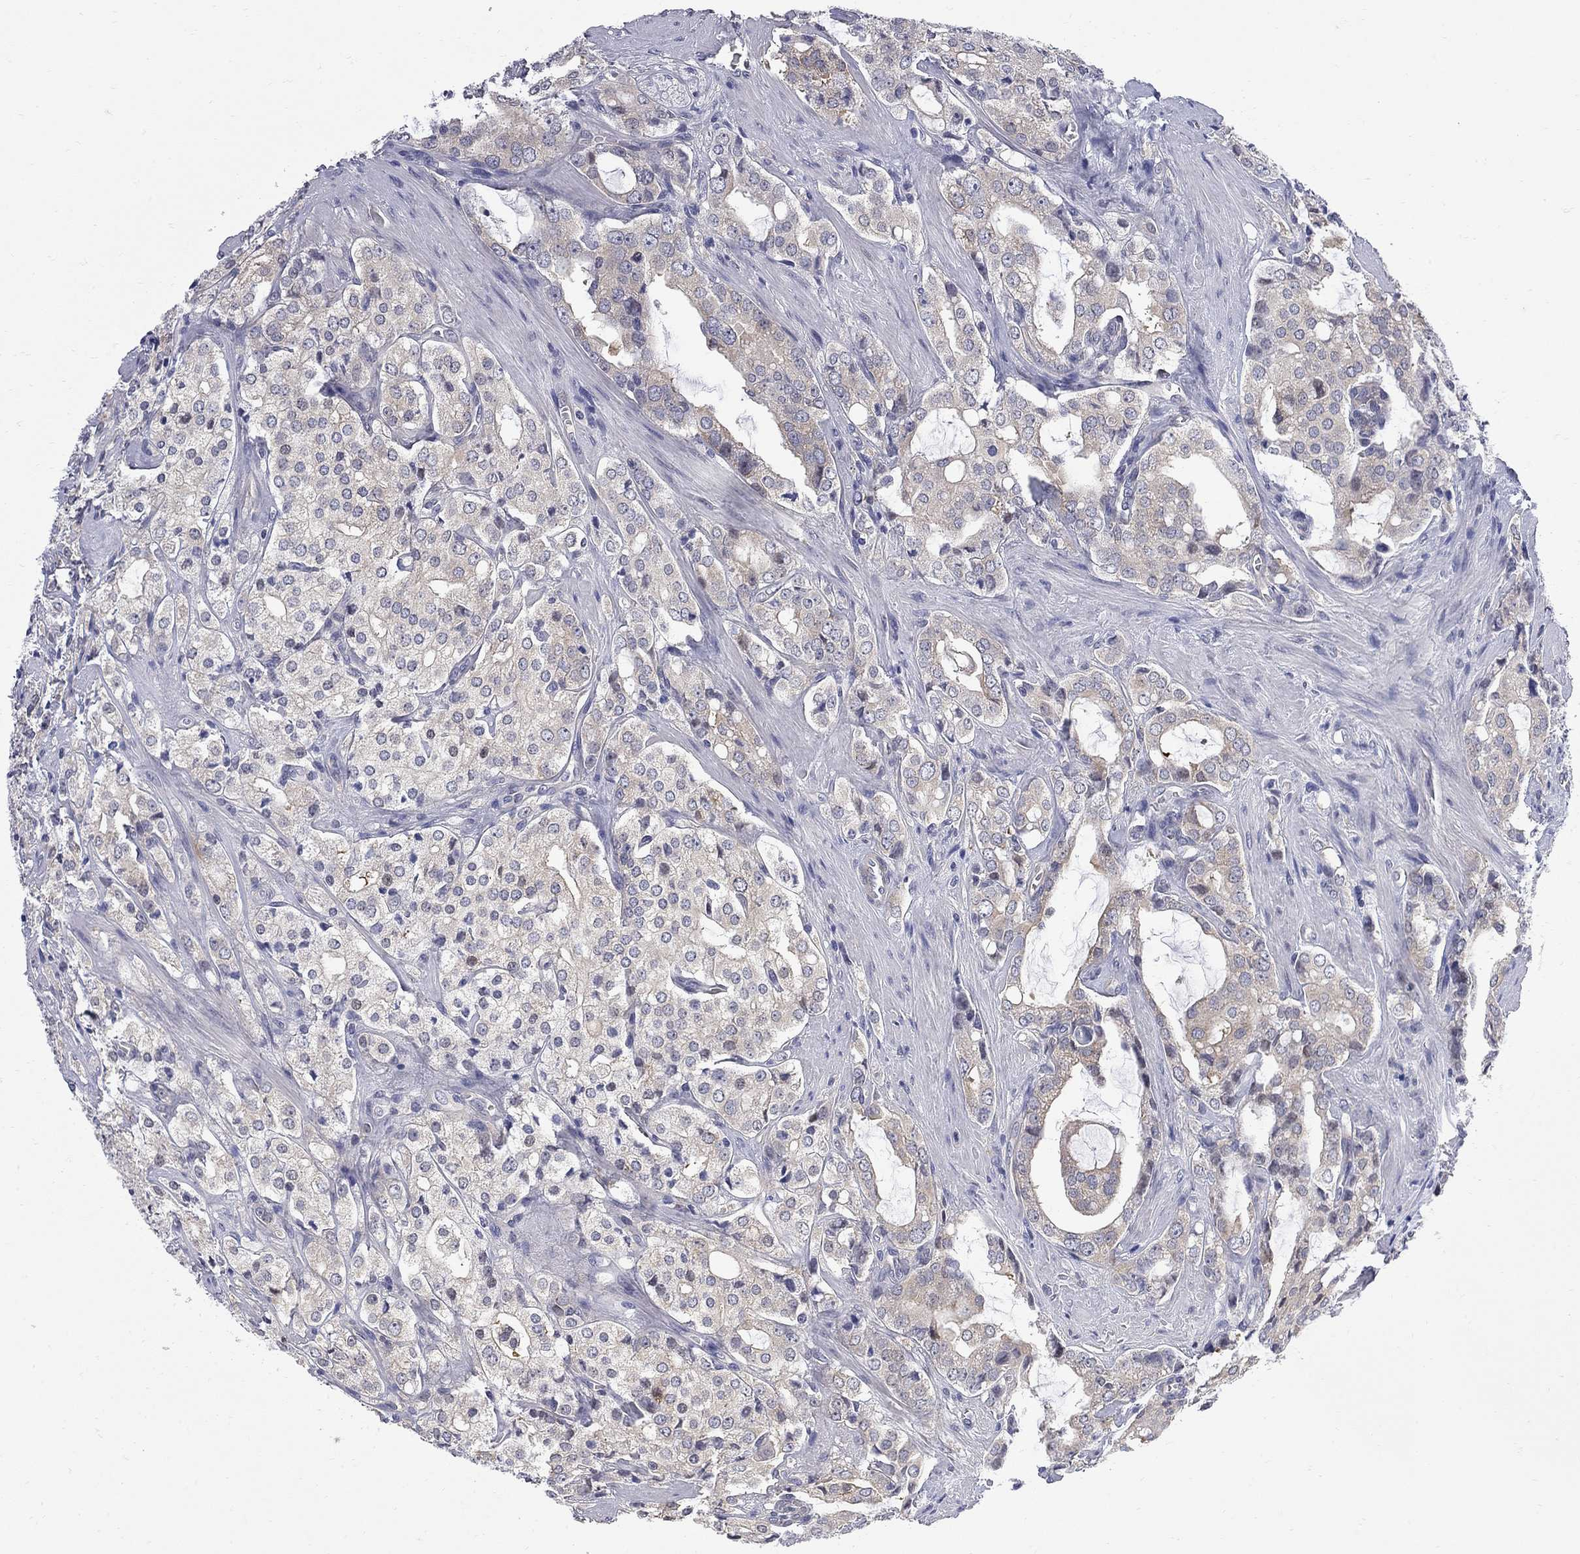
{"staining": {"intensity": "weak", "quantity": "25%-75%", "location": "cytoplasmic/membranous"}, "tissue": "prostate cancer", "cell_type": "Tumor cells", "image_type": "cancer", "snomed": [{"axis": "morphology", "description": "Adenocarcinoma, NOS"}, {"axis": "topography", "description": "Prostate"}], "caption": "Protein staining shows weak cytoplasmic/membranous staining in about 25%-75% of tumor cells in prostate cancer (adenocarcinoma).", "gene": "GALNT8", "patient": {"sex": "male", "age": 66}}